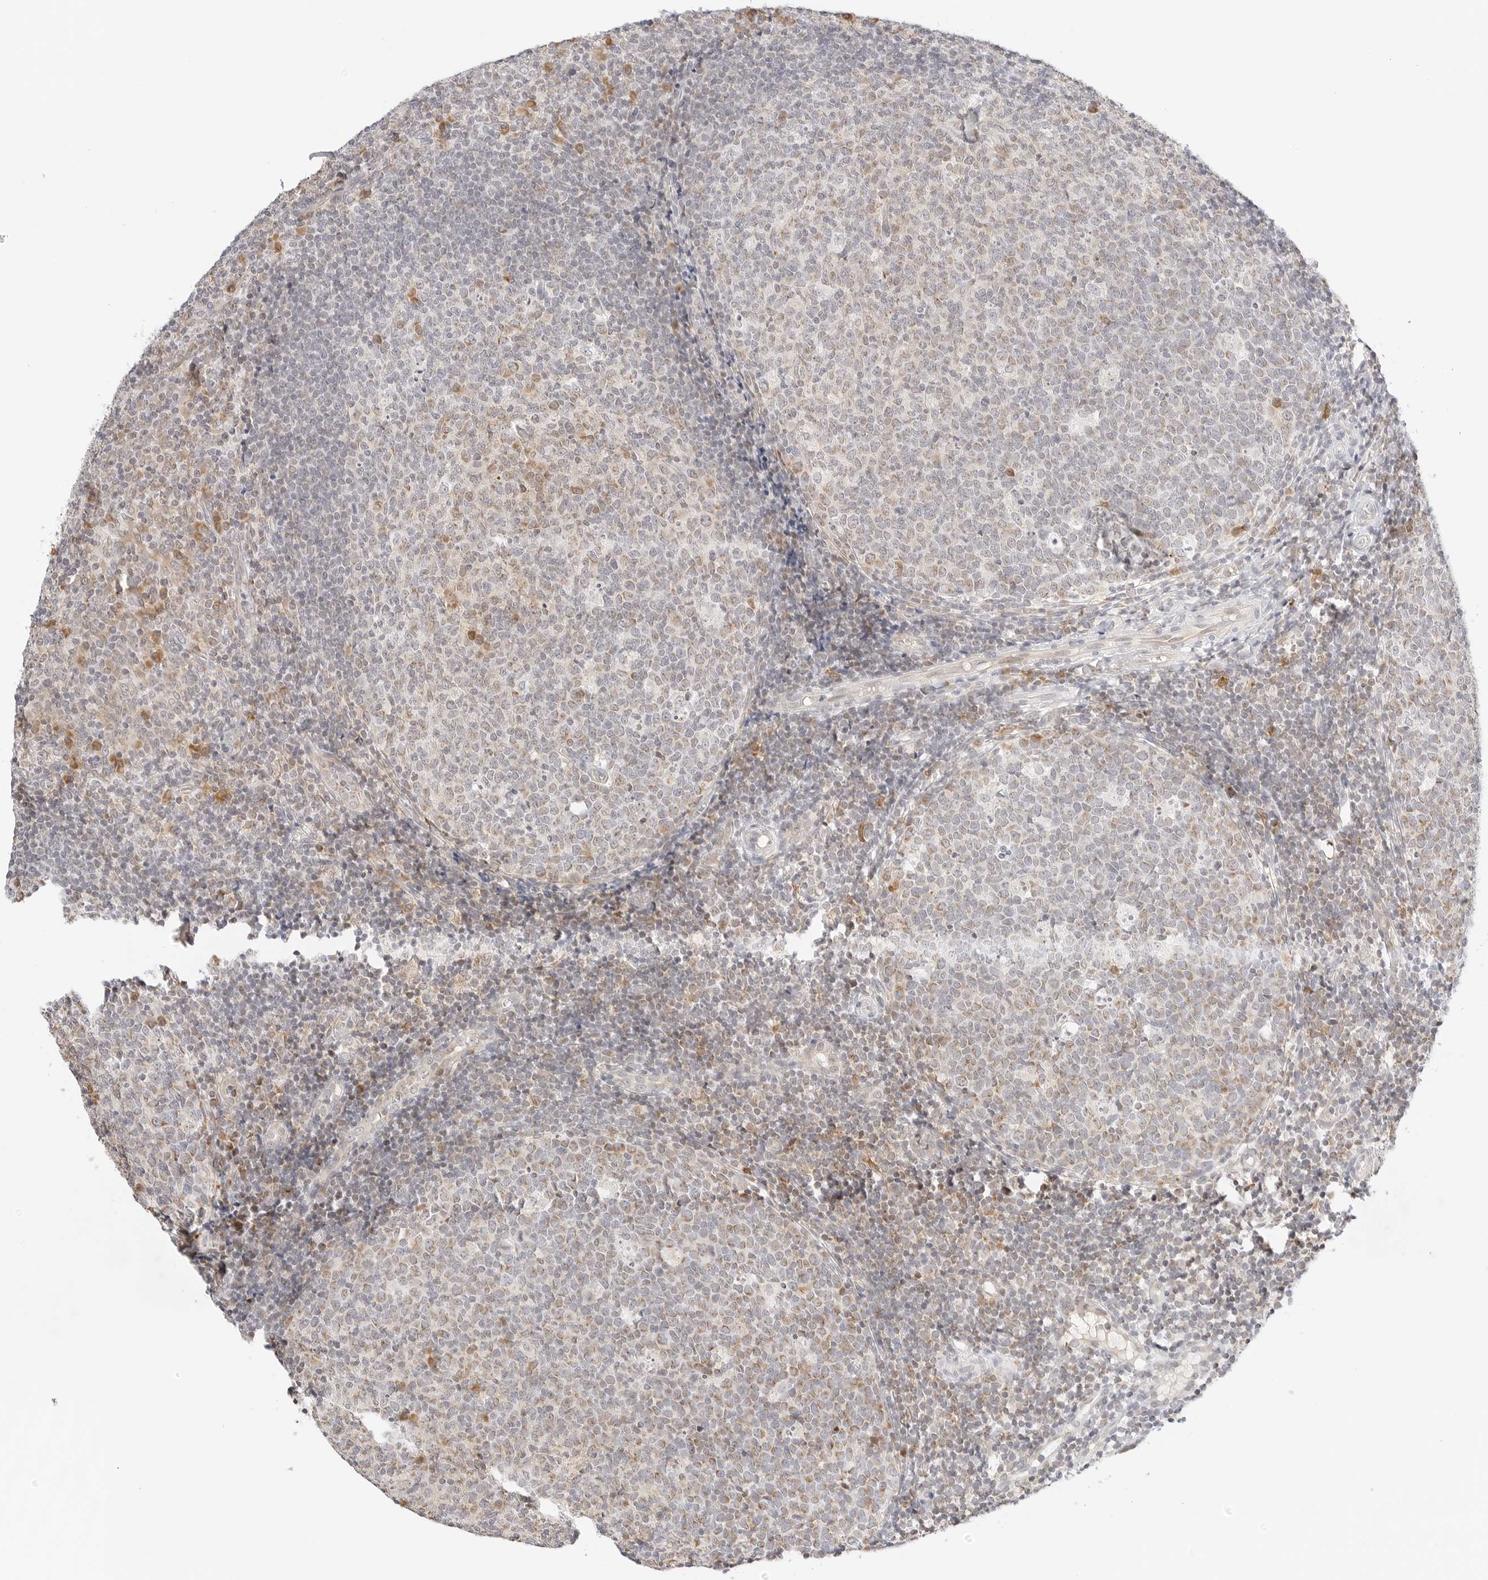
{"staining": {"intensity": "moderate", "quantity": "<25%", "location": "cytoplasmic/membranous"}, "tissue": "tonsil", "cell_type": "Germinal center cells", "image_type": "normal", "snomed": [{"axis": "morphology", "description": "Normal tissue, NOS"}, {"axis": "topography", "description": "Tonsil"}], "caption": "A high-resolution image shows IHC staining of benign tonsil, which reveals moderate cytoplasmic/membranous positivity in approximately <25% of germinal center cells.", "gene": "ERO1B", "patient": {"sex": "female", "age": 19}}